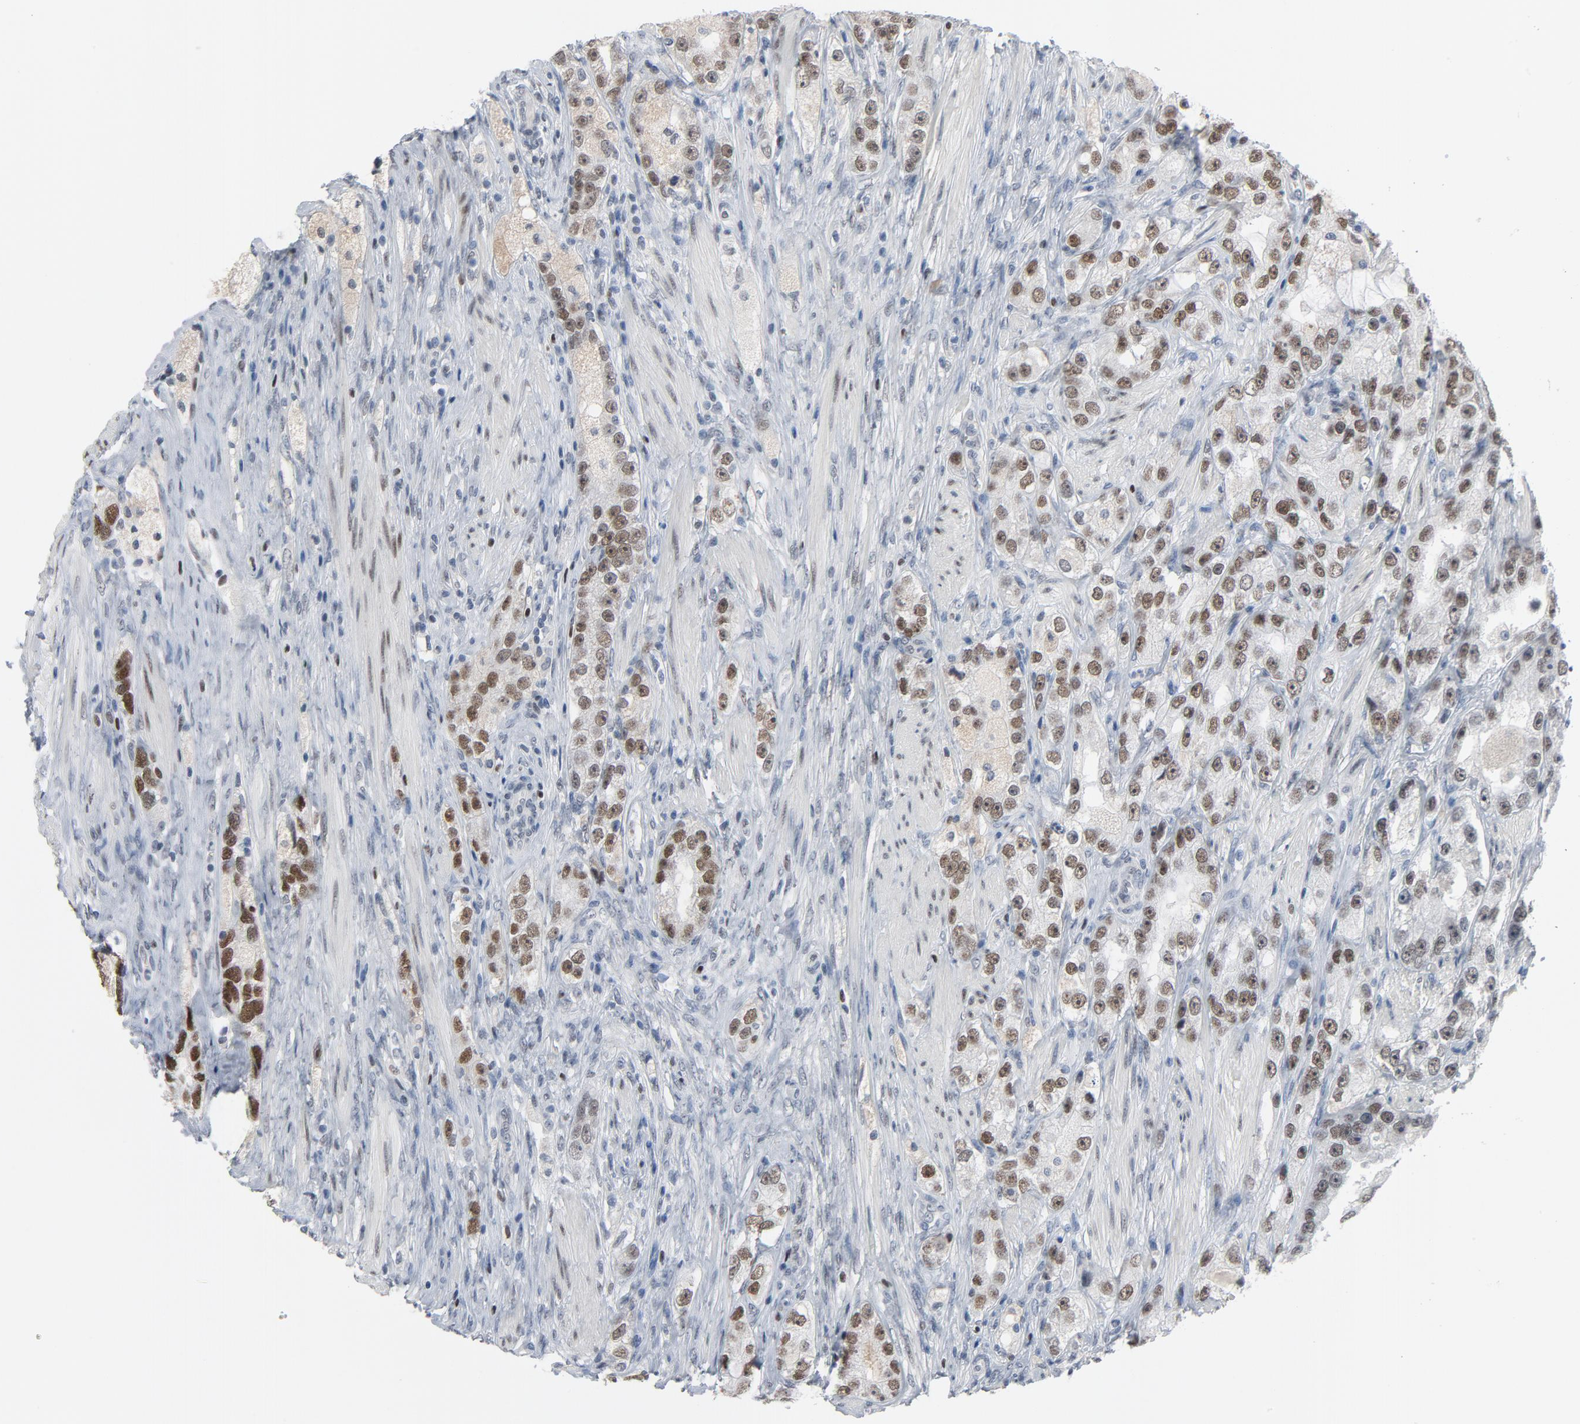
{"staining": {"intensity": "moderate", "quantity": ">75%", "location": "nuclear"}, "tissue": "prostate cancer", "cell_type": "Tumor cells", "image_type": "cancer", "snomed": [{"axis": "morphology", "description": "Adenocarcinoma, High grade"}, {"axis": "topography", "description": "Prostate"}], "caption": "There is medium levels of moderate nuclear positivity in tumor cells of prostate cancer, as demonstrated by immunohistochemical staining (brown color).", "gene": "FOXP1", "patient": {"sex": "male", "age": 63}}